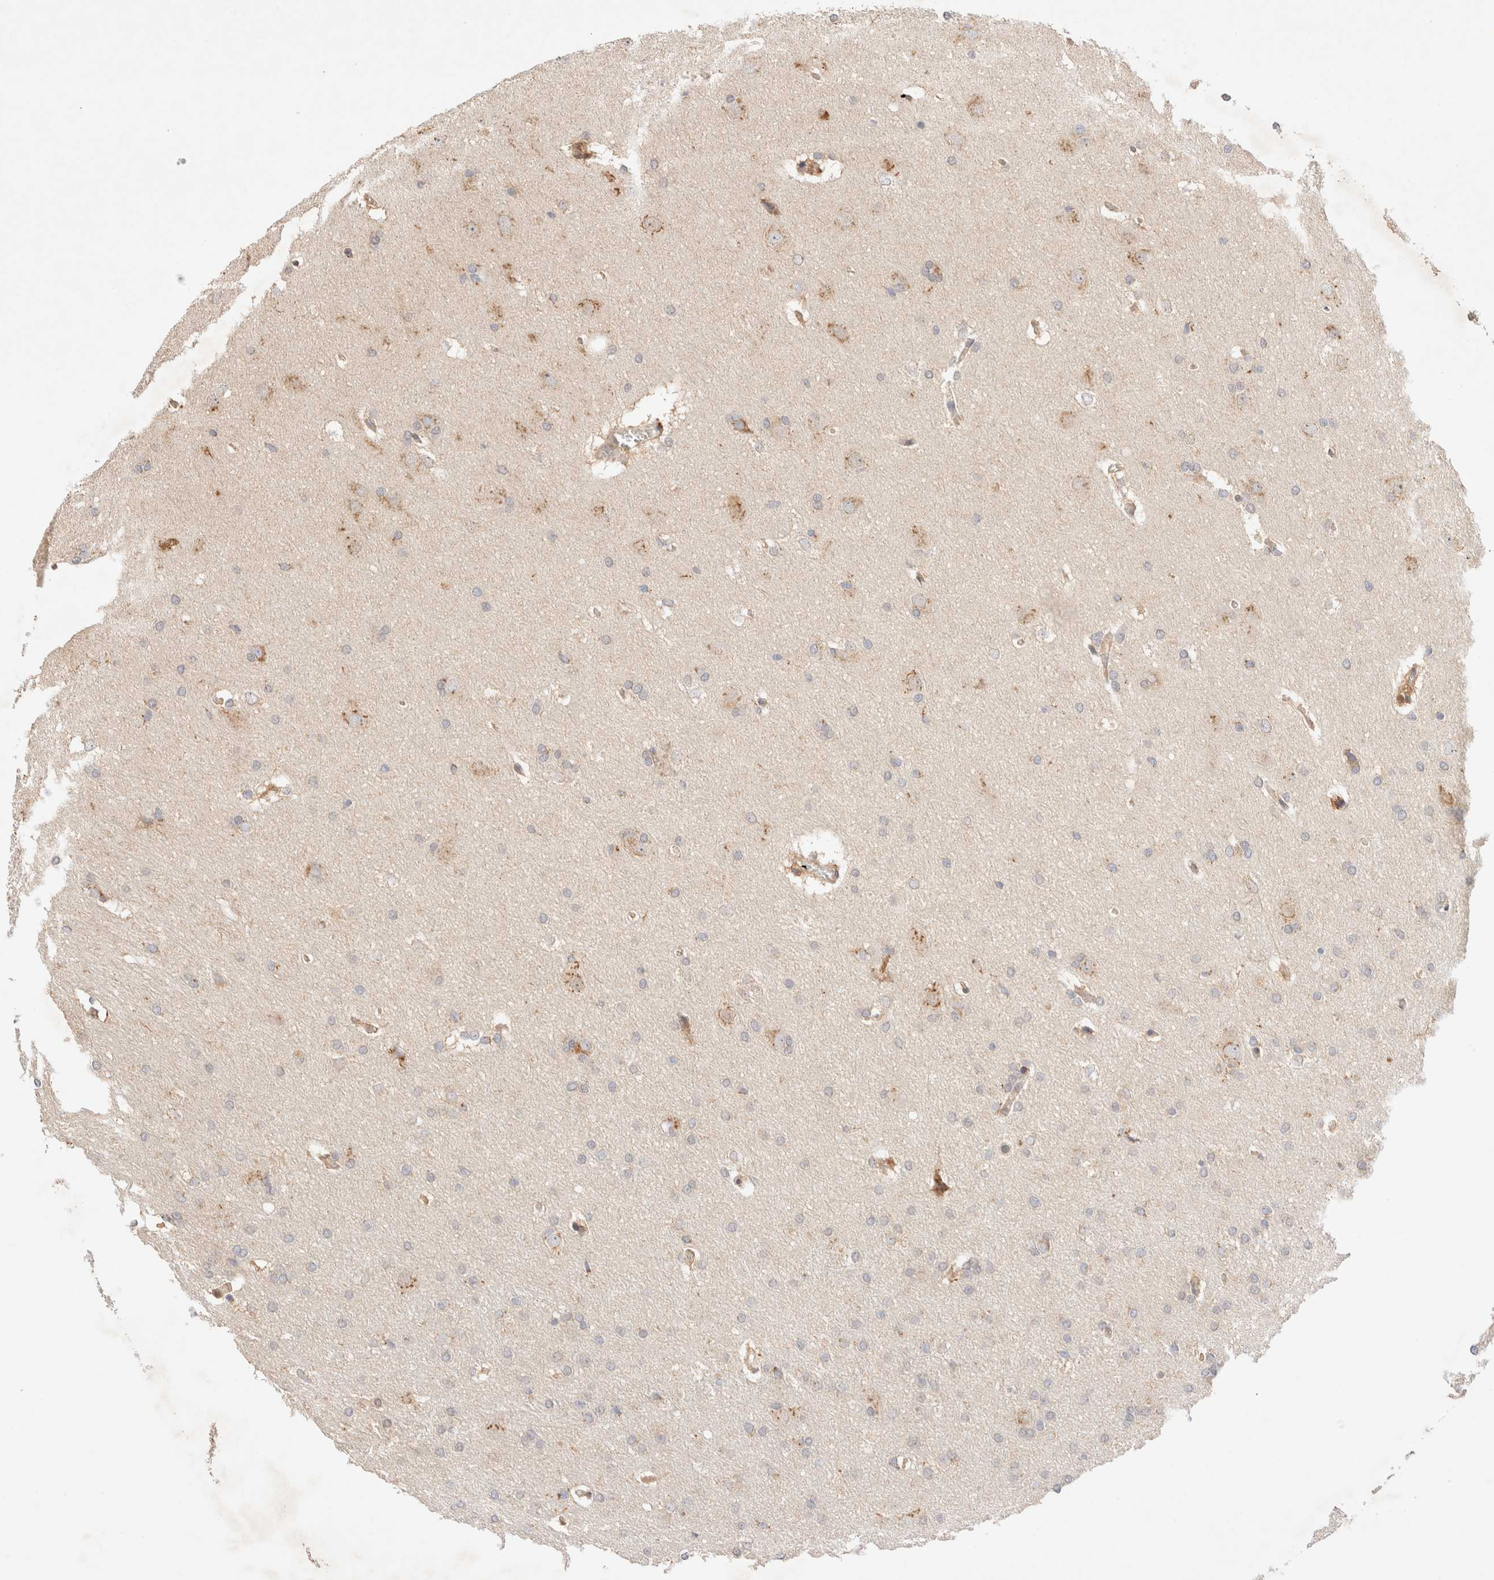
{"staining": {"intensity": "negative", "quantity": "none", "location": "none"}, "tissue": "glioma", "cell_type": "Tumor cells", "image_type": "cancer", "snomed": [{"axis": "morphology", "description": "Glioma, malignant, Low grade"}, {"axis": "topography", "description": "Brain"}], "caption": "Glioma was stained to show a protein in brown. There is no significant positivity in tumor cells. Brightfield microscopy of immunohistochemistry (IHC) stained with DAB (3,3'-diaminobenzidine) (brown) and hematoxylin (blue), captured at high magnification.", "gene": "RABEPK", "patient": {"sex": "female", "age": 37}}